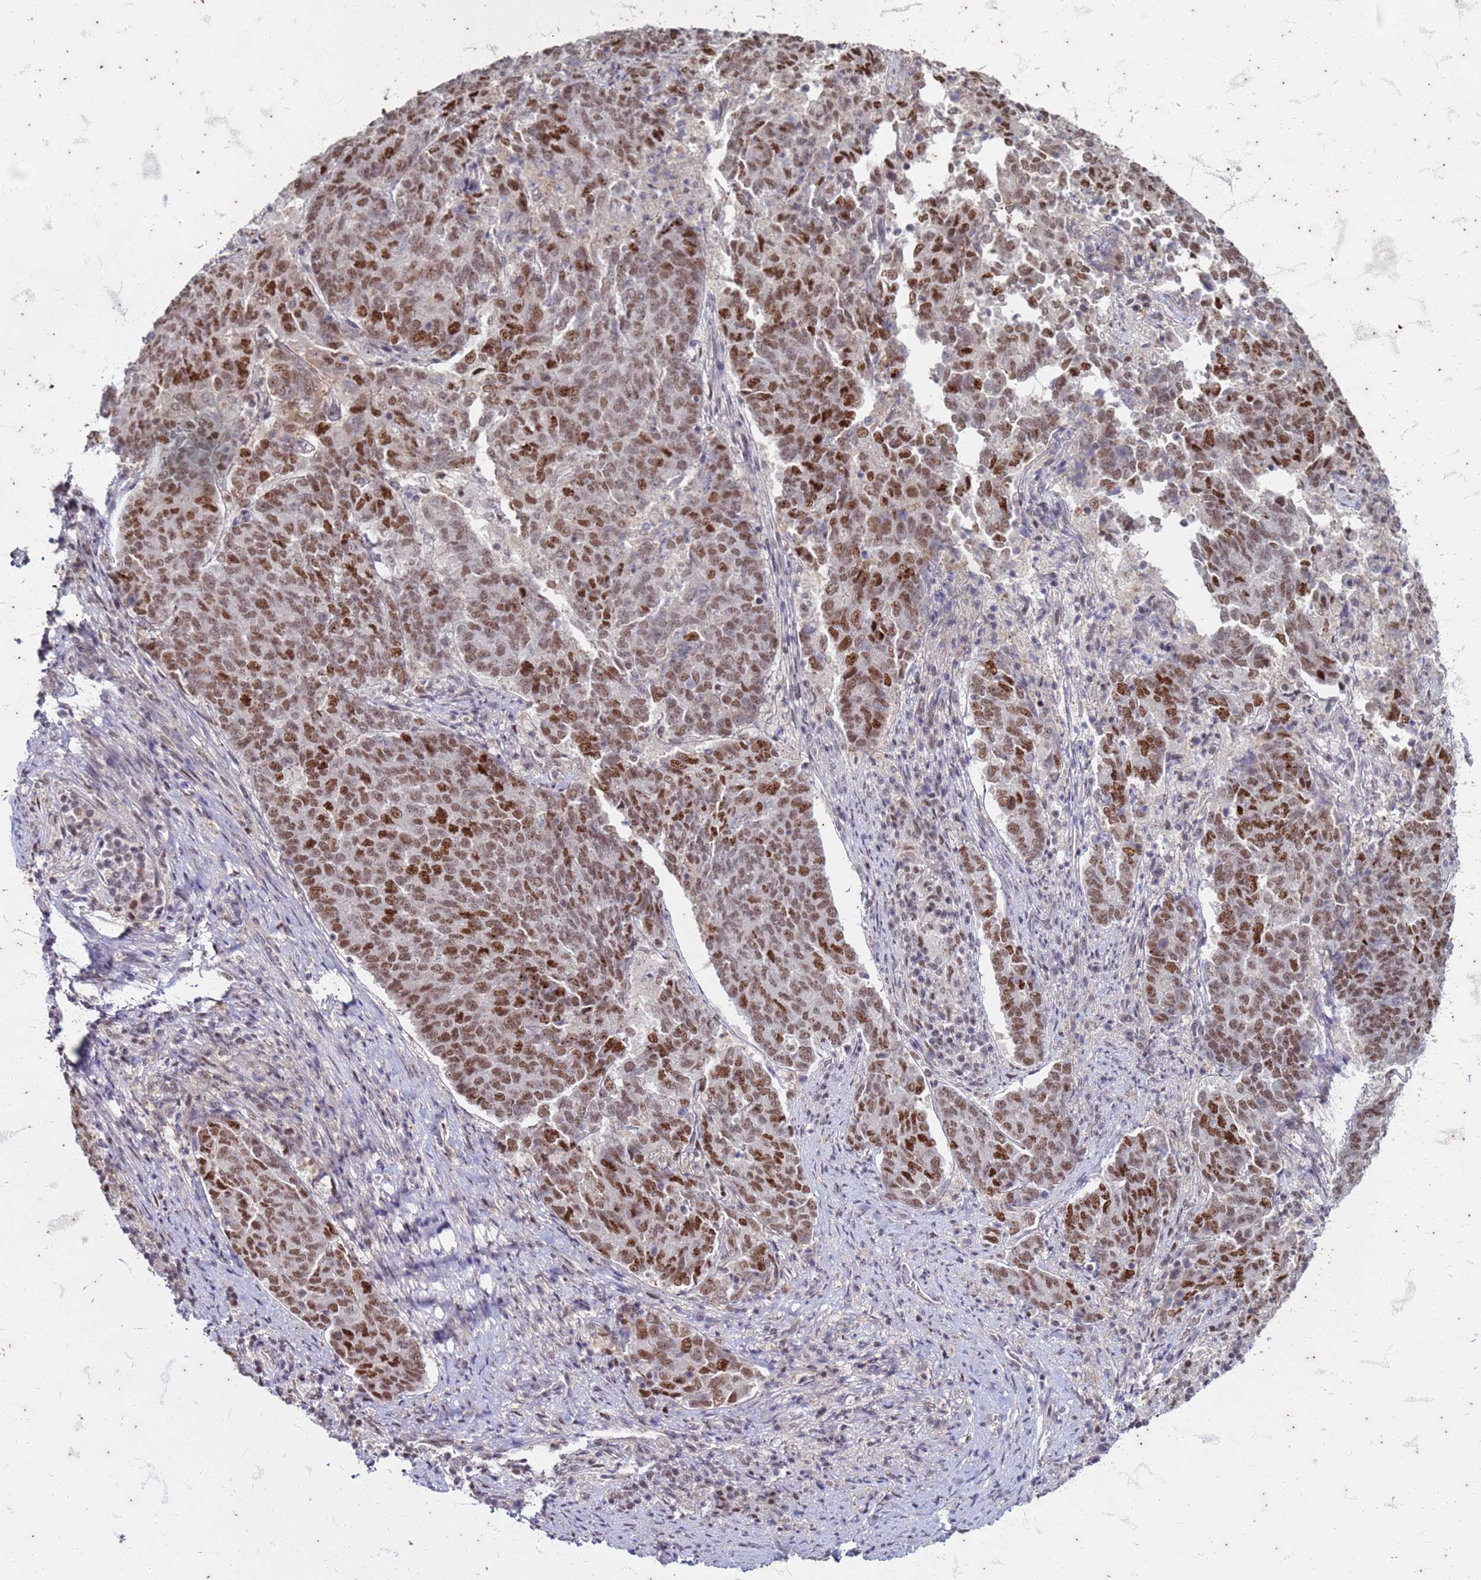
{"staining": {"intensity": "moderate", "quantity": ">75%", "location": "nuclear"}, "tissue": "endometrial cancer", "cell_type": "Tumor cells", "image_type": "cancer", "snomed": [{"axis": "morphology", "description": "Adenocarcinoma, NOS"}, {"axis": "topography", "description": "Endometrium"}], "caption": "A medium amount of moderate nuclear positivity is appreciated in about >75% of tumor cells in endometrial cancer (adenocarcinoma) tissue. Nuclei are stained in blue.", "gene": "TRMT6", "patient": {"sex": "female", "age": 80}}